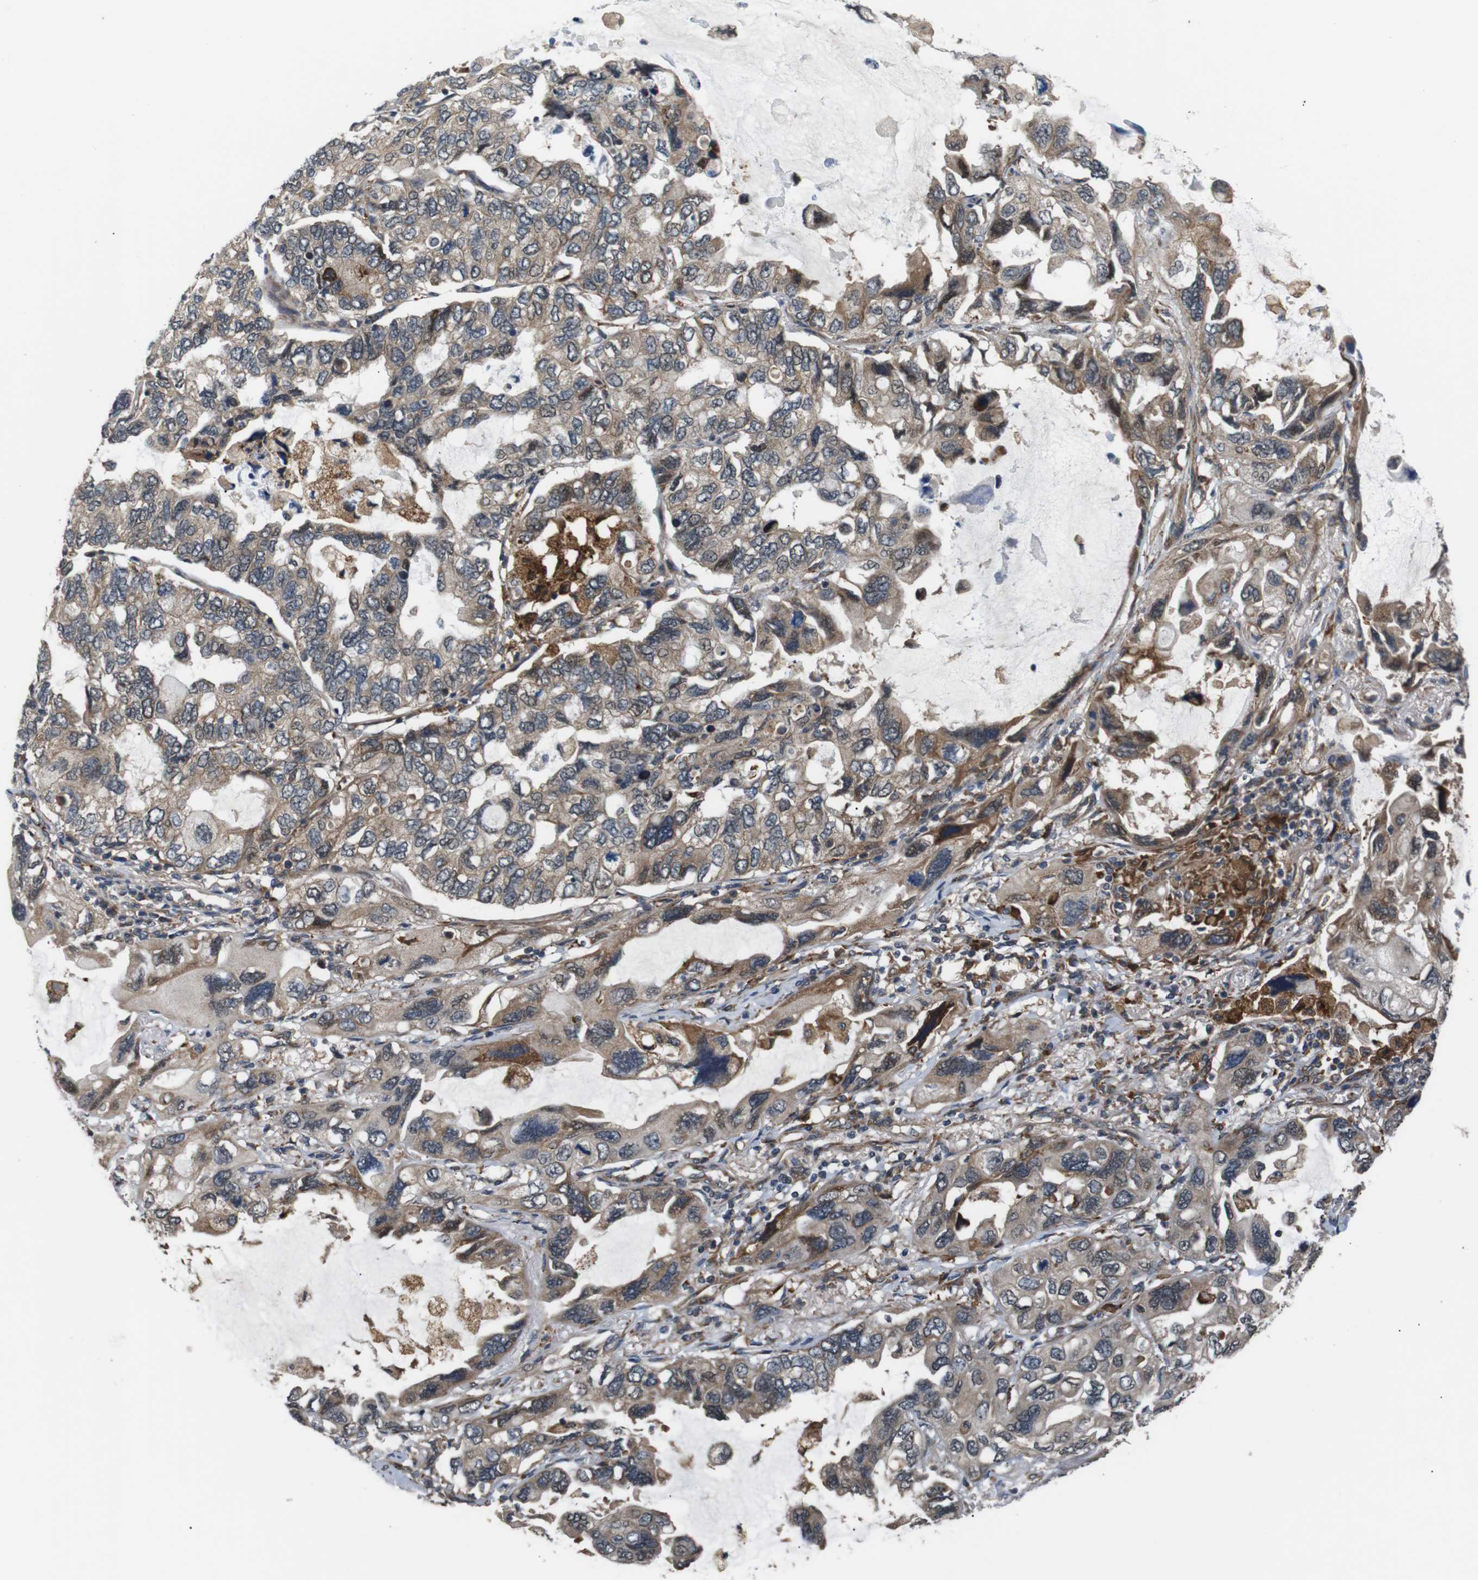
{"staining": {"intensity": "moderate", "quantity": ">75%", "location": "cytoplasmic/membranous"}, "tissue": "lung cancer", "cell_type": "Tumor cells", "image_type": "cancer", "snomed": [{"axis": "morphology", "description": "Squamous cell carcinoma, NOS"}, {"axis": "topography", "description": "Lung"}], "caption": "IHC of lung squamous cell carcinoma exhibits medium levels of moderate cytoplasmic/membranous staining in approximately >75% of tumor cells. The staining was performed using DAB (3,3'-diaminobenzidine) to visualize the protein expression in brown, while the nuclei were stained in blue with hematoxylin (Magnification: 20x).", "gene": "EPHB2", "patient": {"sex": "female", "age": 73}}